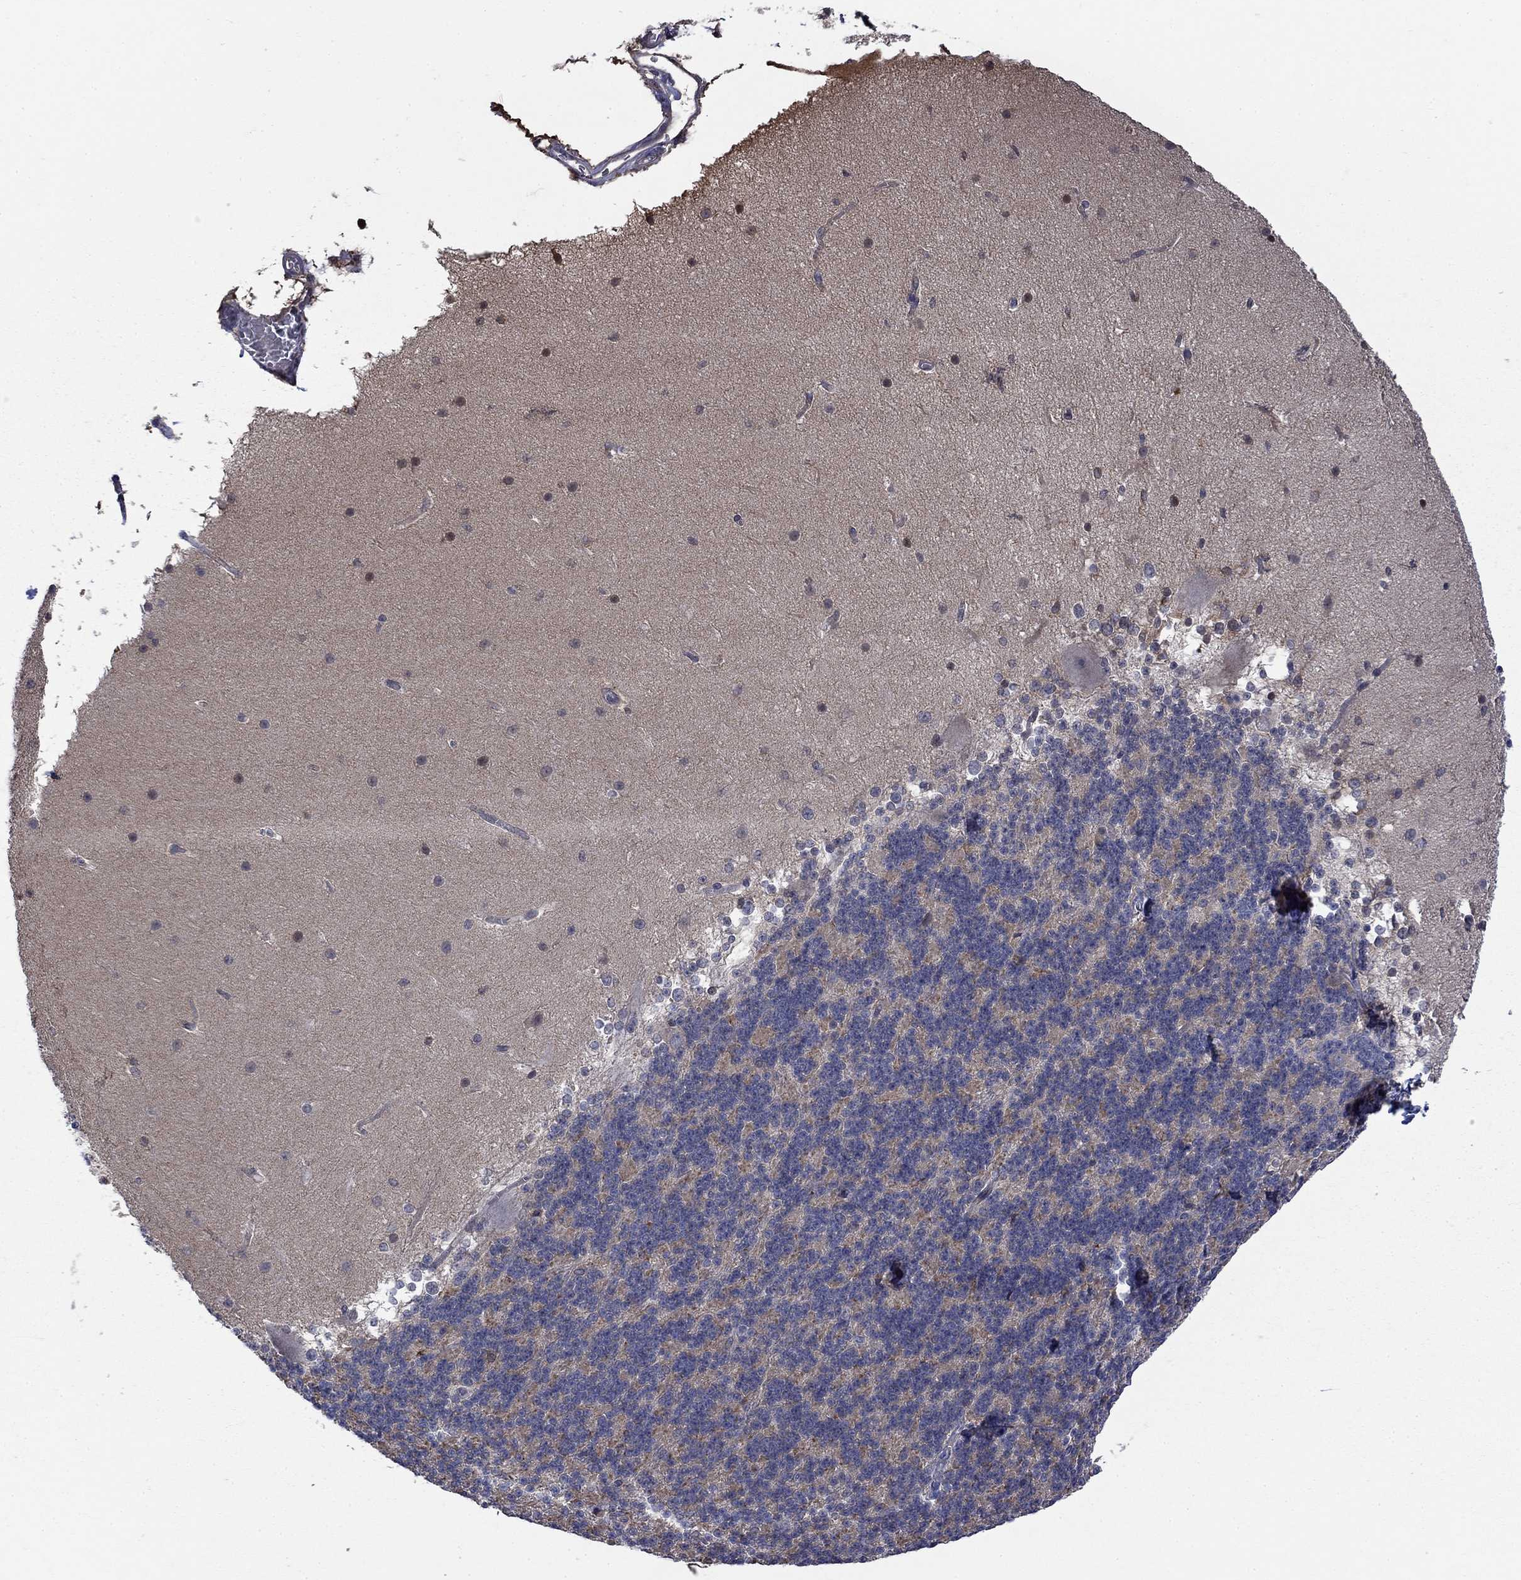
{"staining": {"intensity": "negative", "quantity": "none", "location": "none"}, "tissue": "cerebellum", "cell_type": "Cells in granular layer", "image_type": "normal", "snomed": [{"axis": "morphology", "description": "Normal tissue, NOS"}, {"axis": "topography", "description": "Cerebellum"}], "caption": "Immunohistochemical staining of normal cerebellum demonstrates no significant expression in cells in granular layer.", "gene": "PDZD2", "patient": {"sex": "female", "age": 19}}